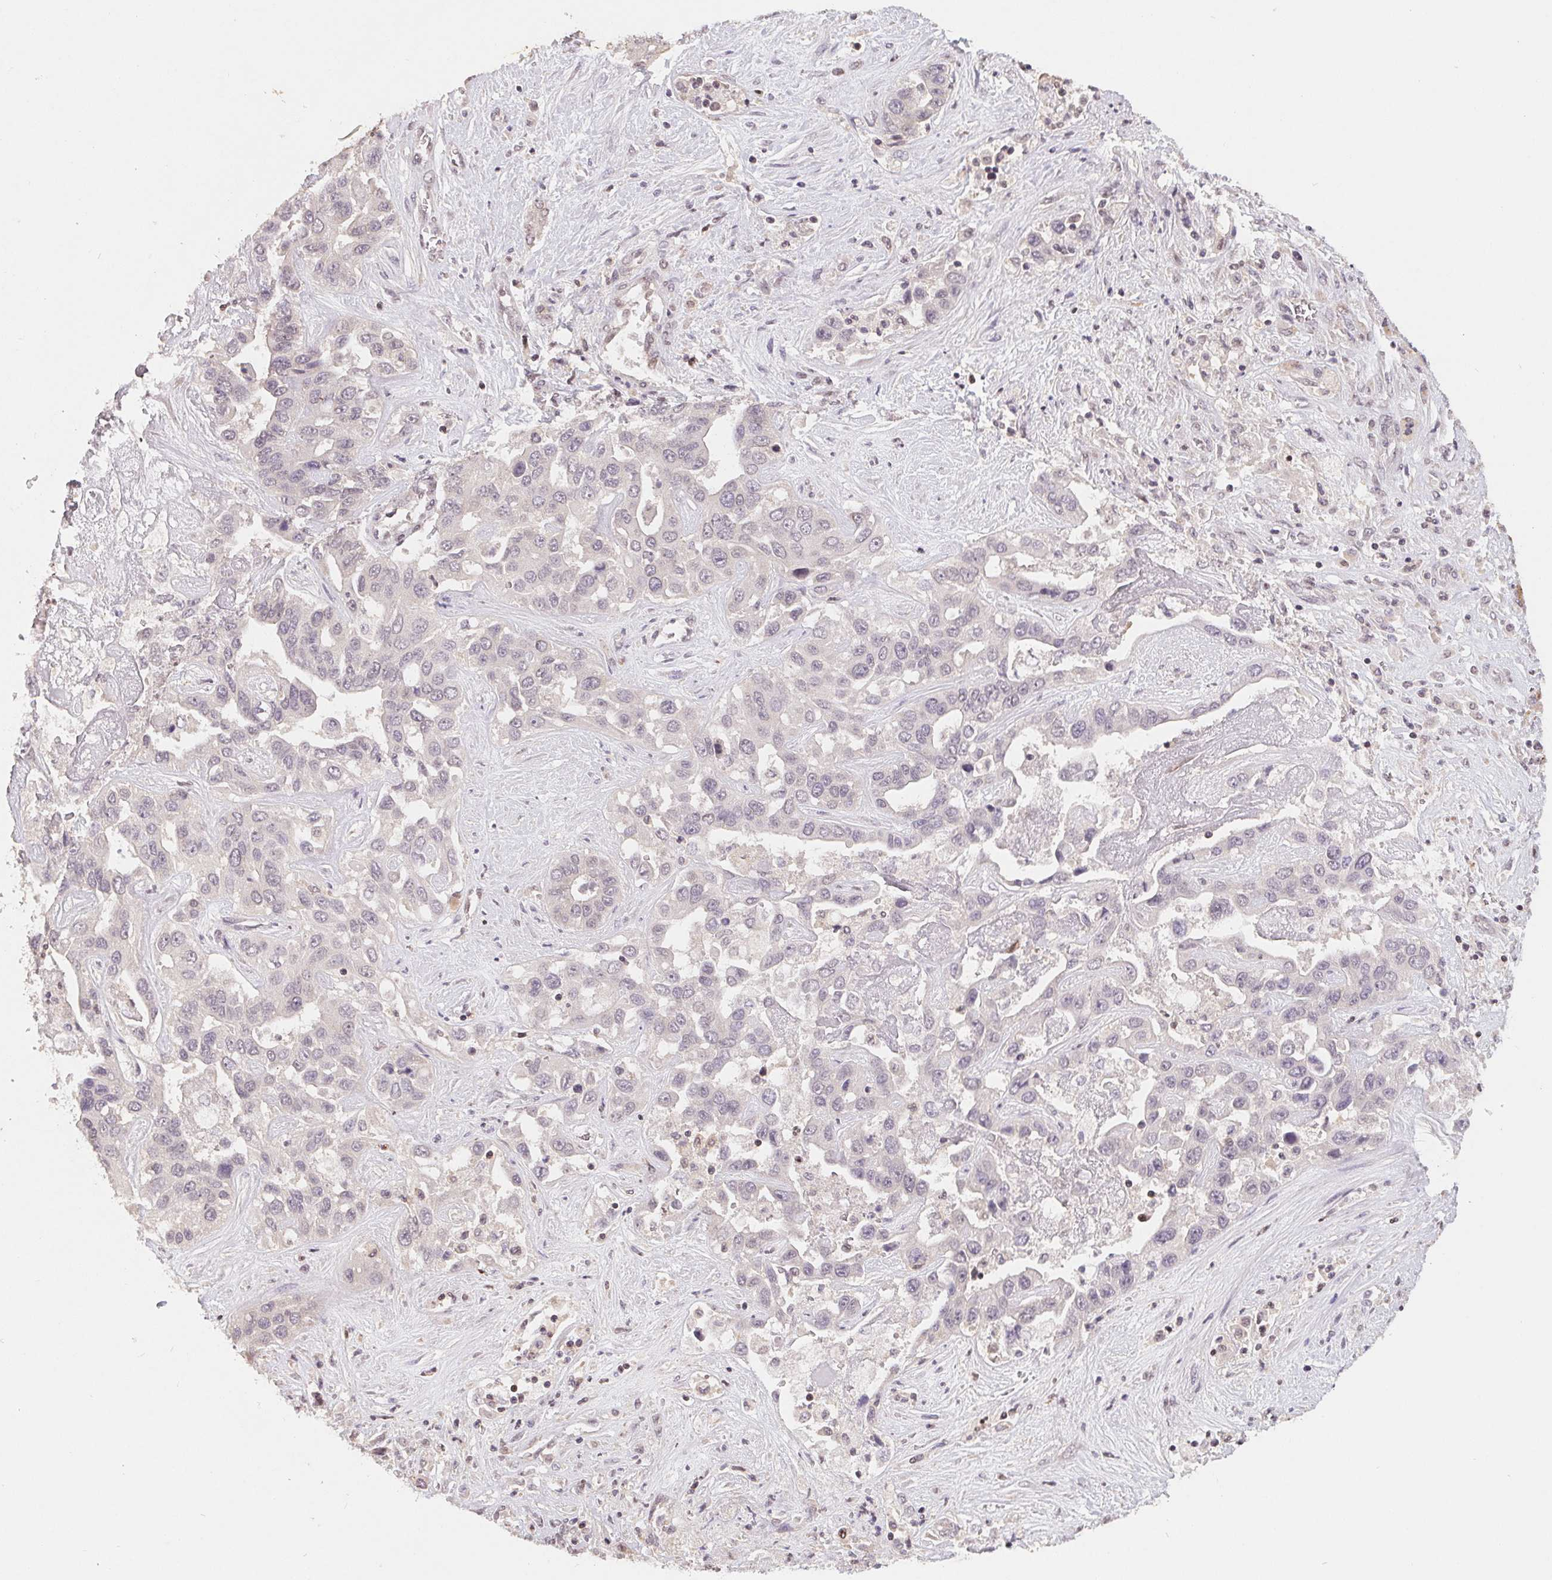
{"staining": {"intensity": "negative", "quantity": "none", "location": "none"}, "tissue": "liver cancer", "cell_type": "Tumor cells", "image_type": "cancer", "snomed": [{"axis": "morphology", "description": "Cholangiocarcinoma"}, {"axis": "topography", "description": "Liver"}], "caption": "This is an immunohistochemistry (IHC) image of human liver cancer (cholangiocarcinoma). There is no staining in tumor cells.", "gene": "HMGN3", "patient": {"sex": "female", "age": 52}}